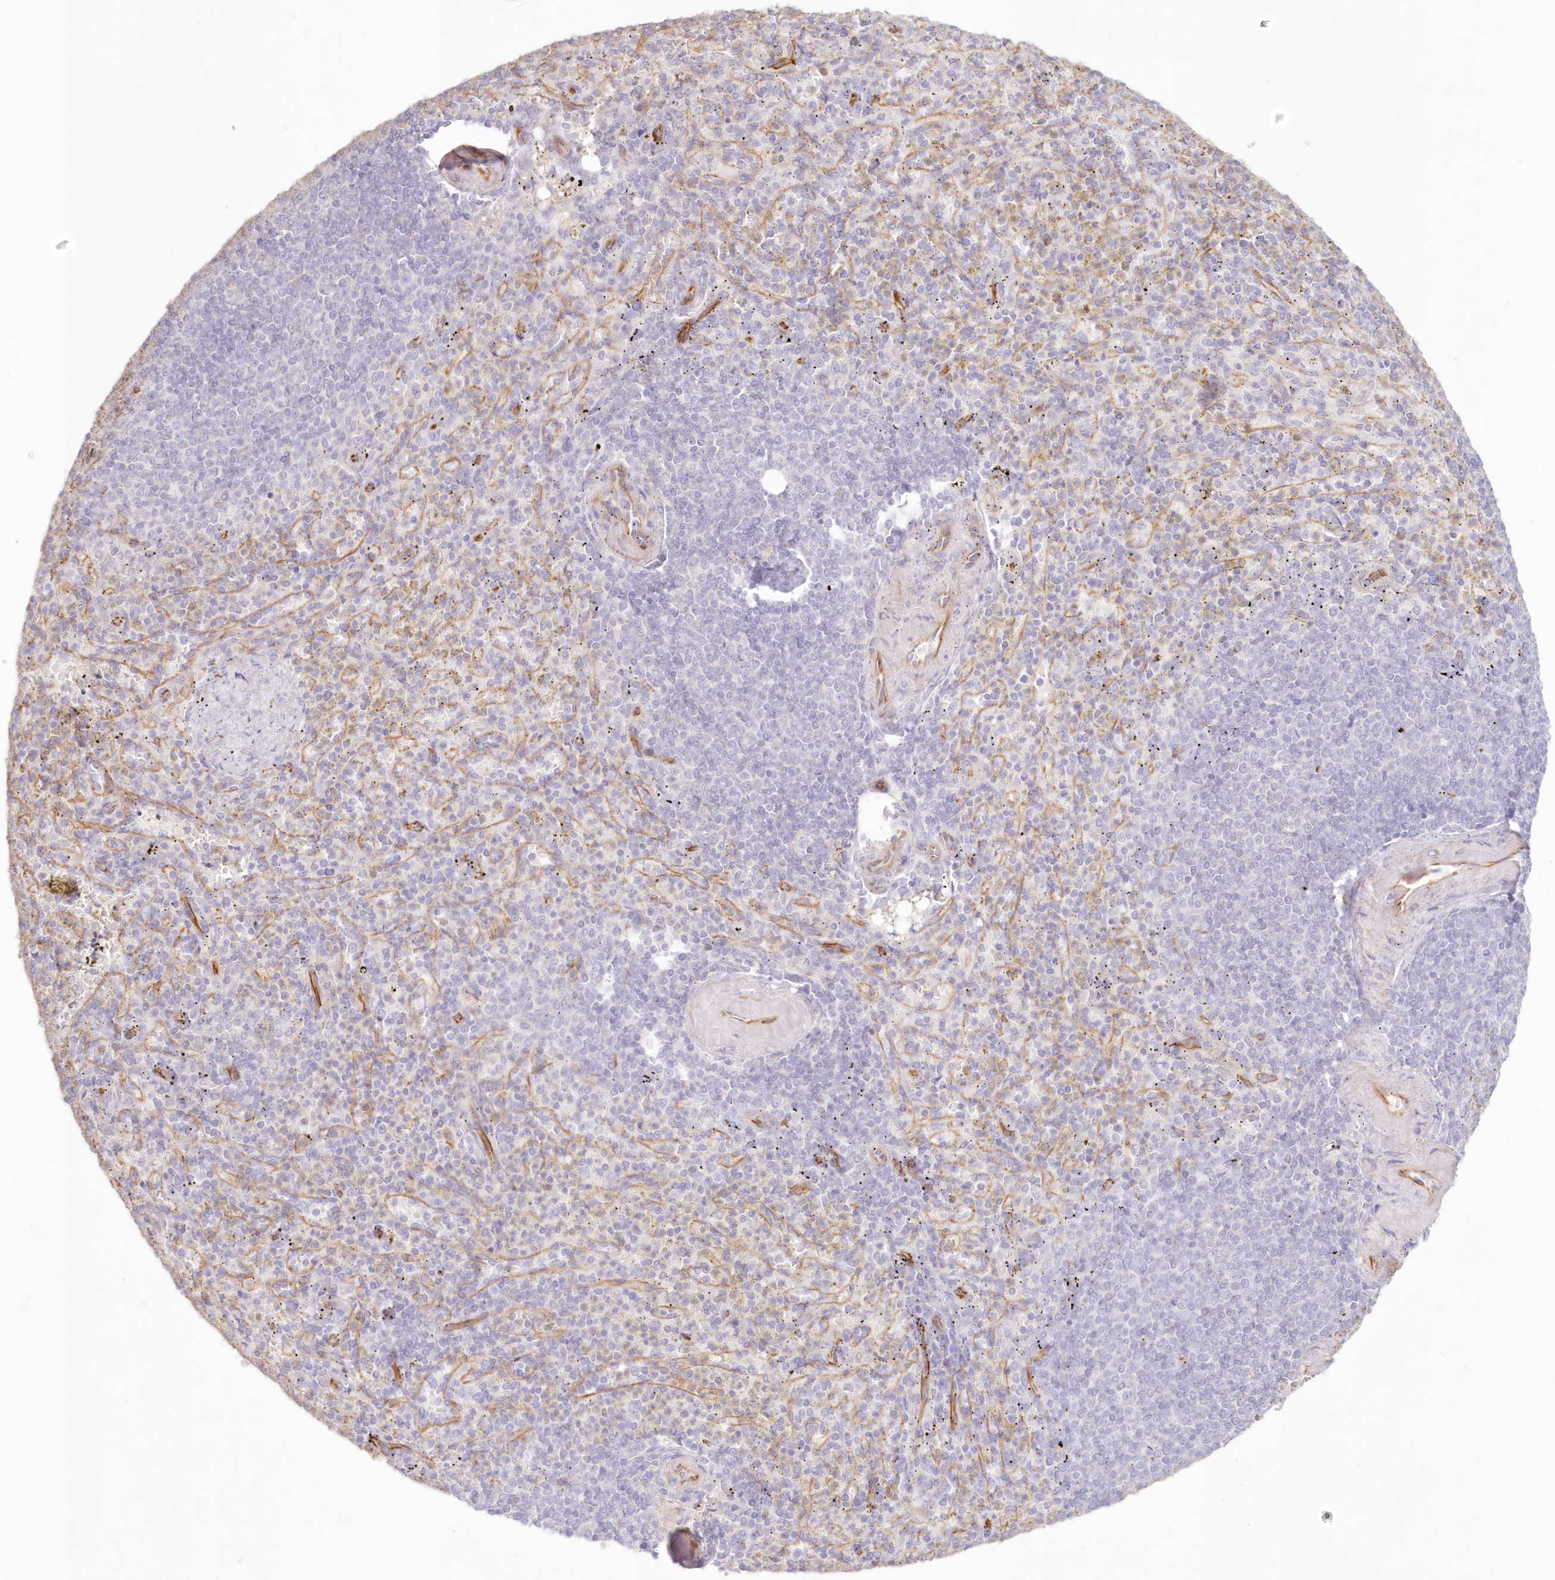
{"staining": {"intensity": "negative", "quantity": "none", "location": "none"}, "tissue": "spleen", "cell_type": "Cells in red pulp", "image_type": "normal", "snomed": [{"axis": "morphology", "description": "Normal tissue, NOS"}, {"axis": "topography", "description": "Spleen"}], "caption": "Cells in red pulp show no significant protein positivity in benign spleen.", "gene": "DMRTB1", "patient": {"sex": "female", "age": 74}}